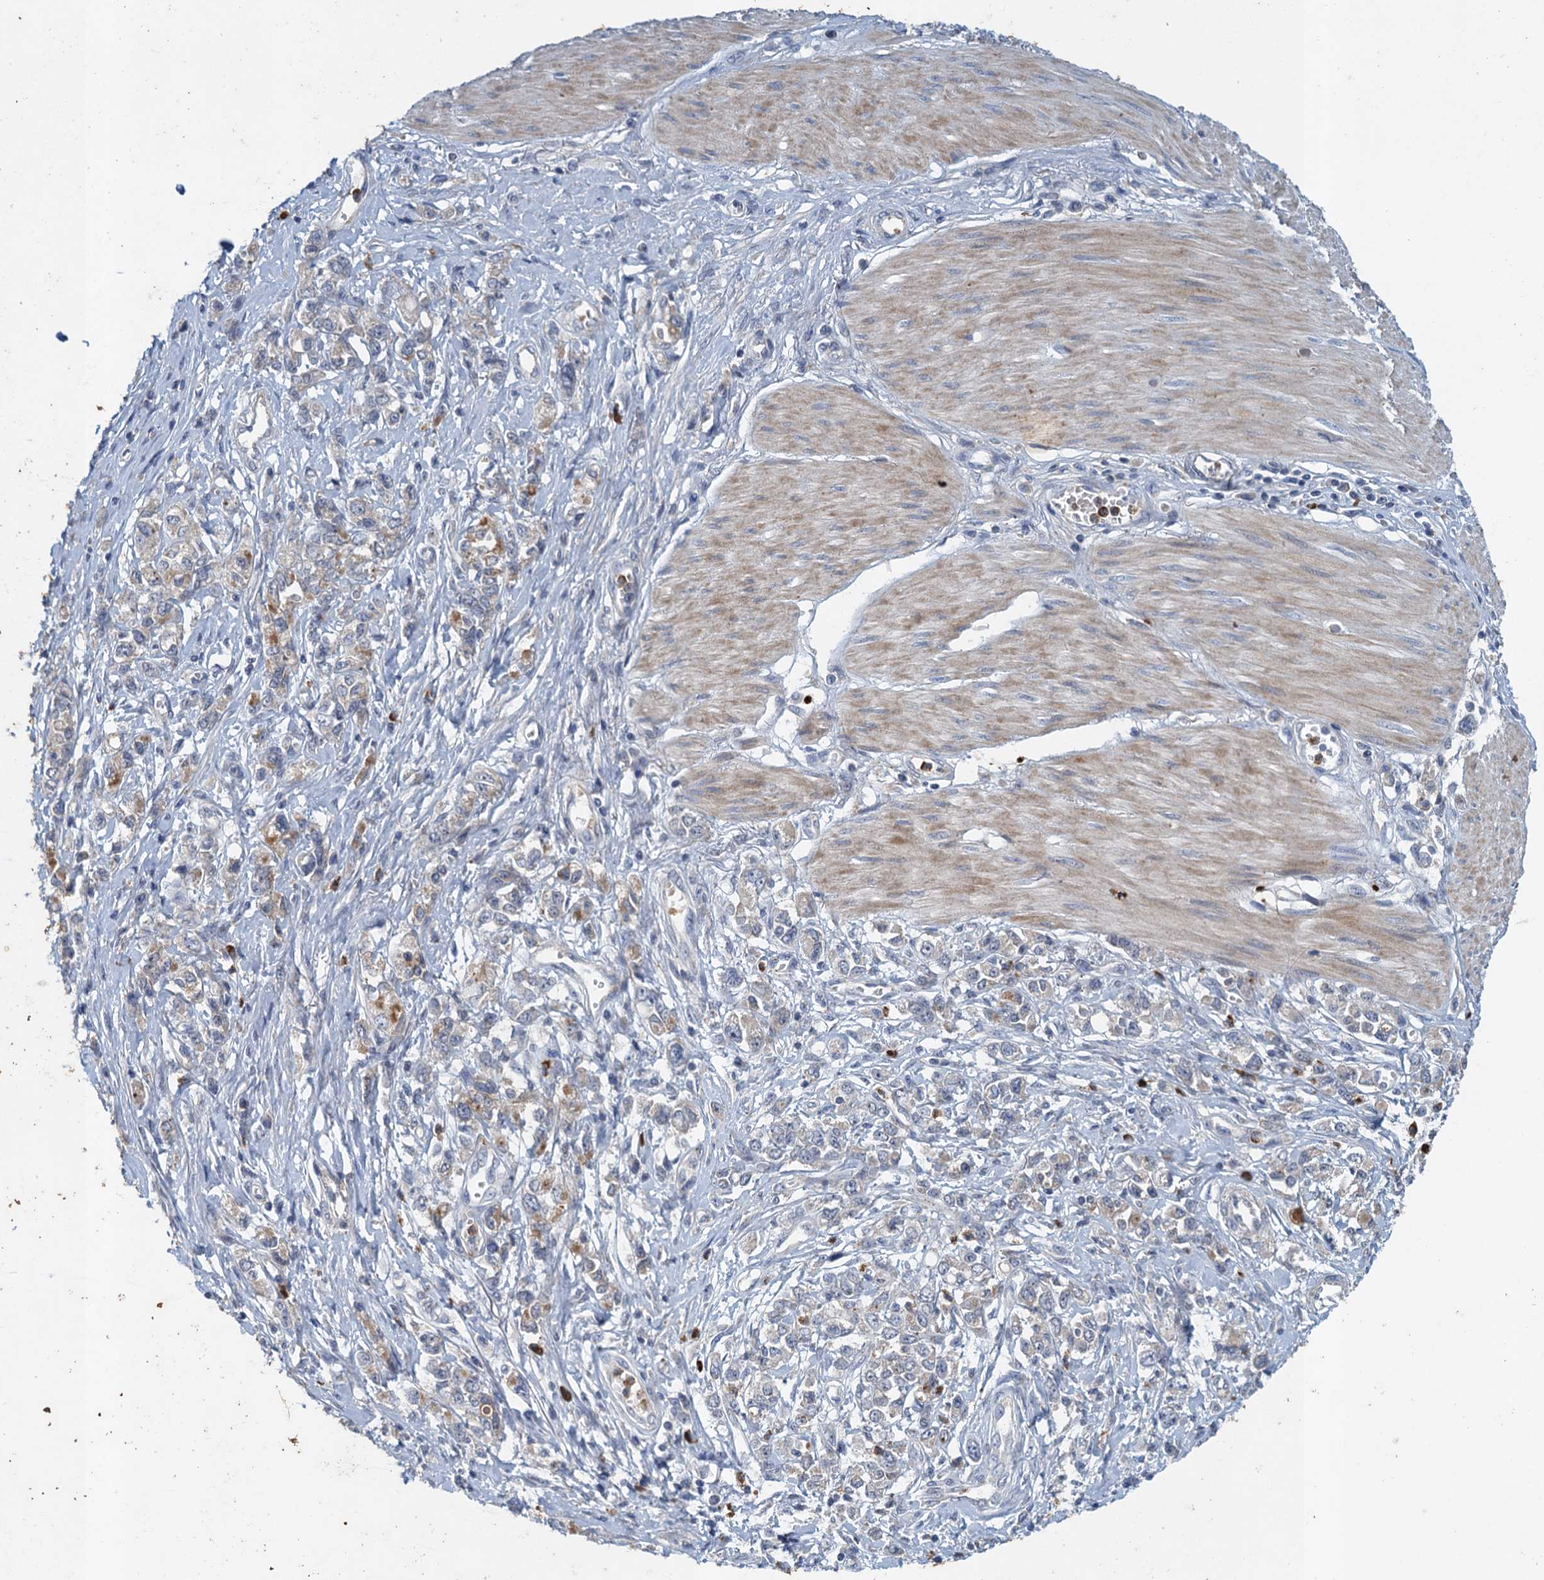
{"staining": {"intensity": "negative", "quantity": "none", "location": "none"}, "tissue": "stomach cancer", "cell_type": "Tumor cells", "image_type": "cancer", "snomed": [{"axis": "morphology", "description": "Adenocarcinoma, NOS"}, {"axis": "topography", "description": "Stomach"}], "caption": "This is an immunohistochemistry photomicrograph of adenocarcinoma (stomach). There is no positivity in tumor cells.", "gene": "TPCN1", "patient": {"sex": "female", "age": 76}}